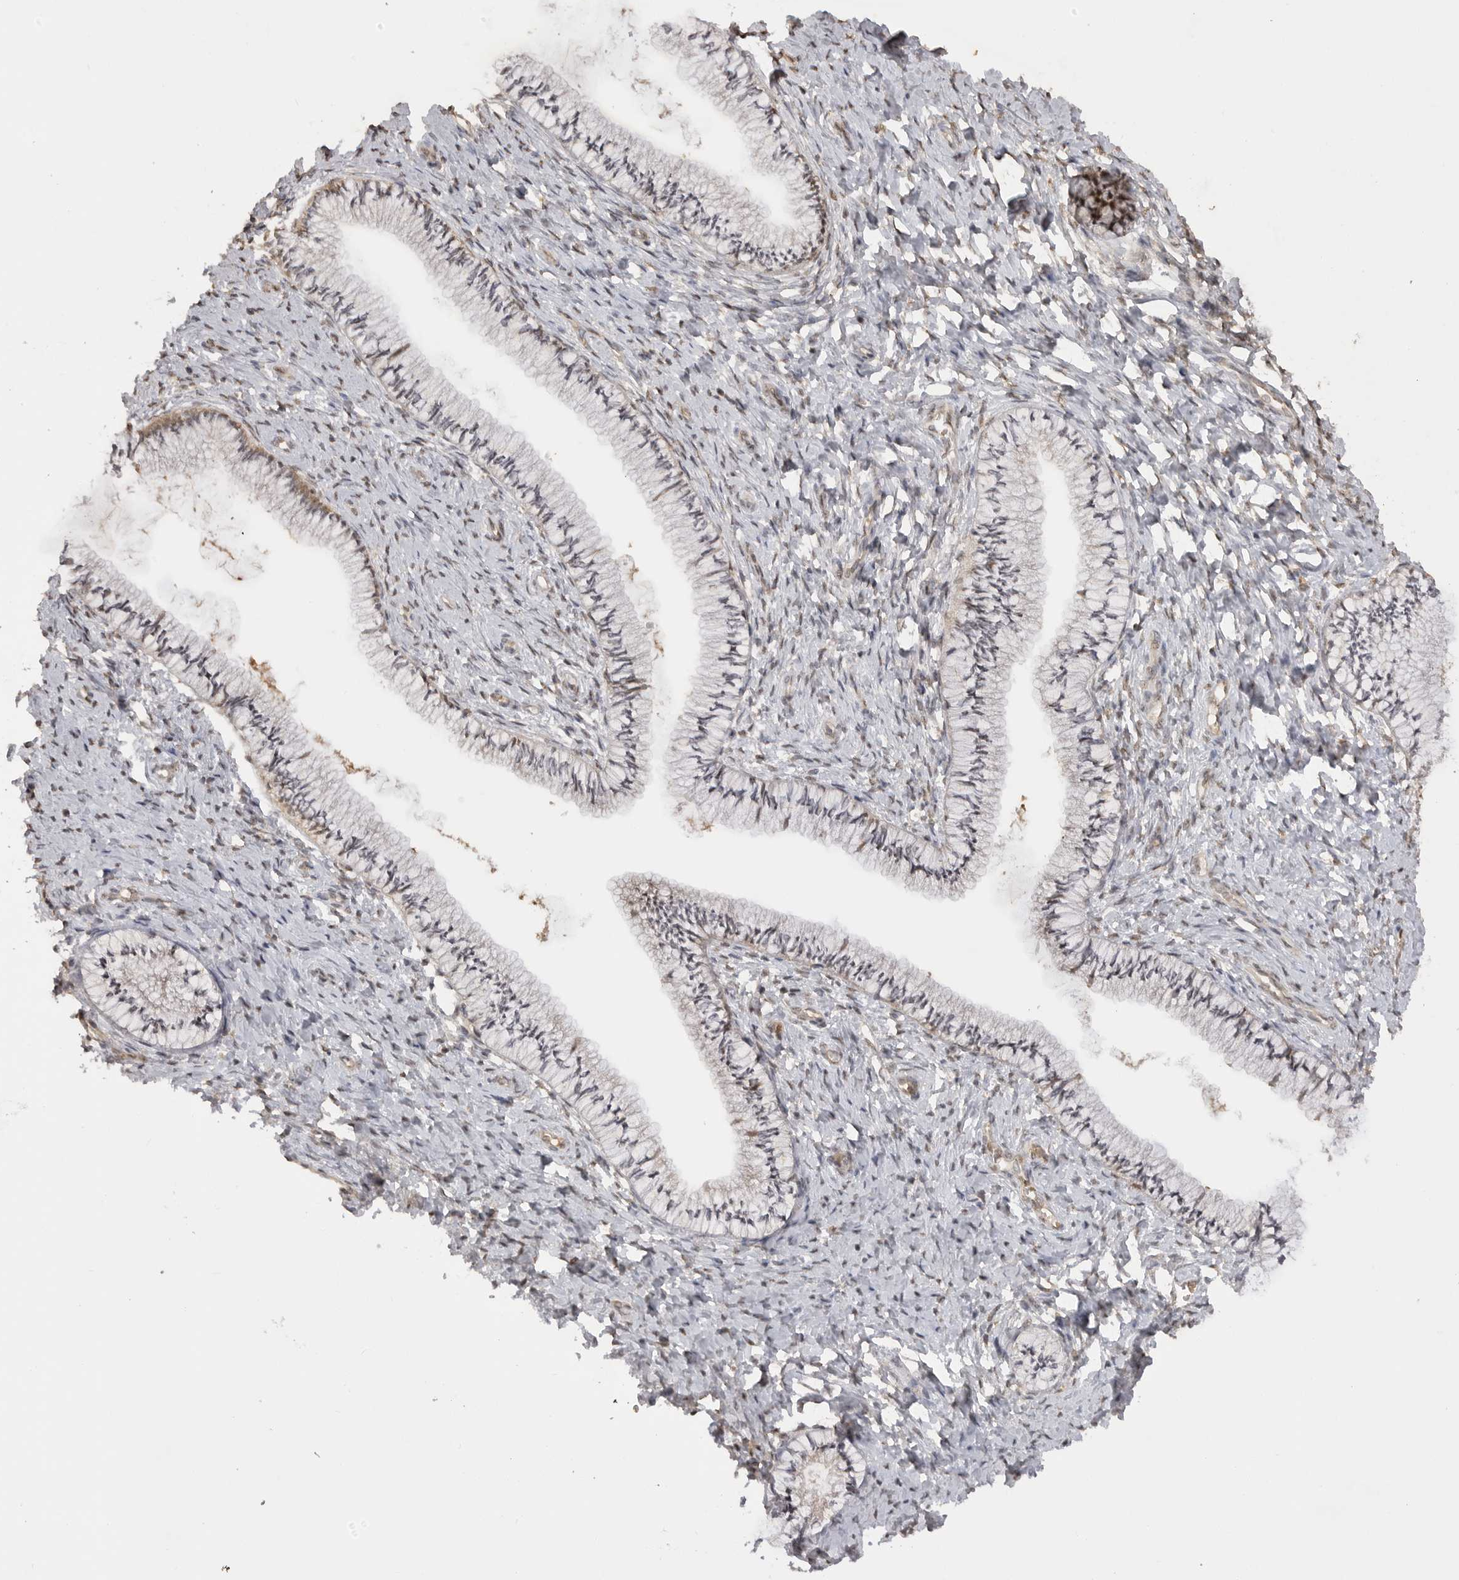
{"staining": {"intensity": "weak", "quantity": "25%-75%", "location": "cytoplasmic/membranous,nuclear"}, "tissue": "cervix", "cell_type": "Glandular cells", "image_type": "normal", "snomed": [{"axis": "morphology", "description": "Normal tissue, NOS"}, {"axis": "topography", "description": "Cervix"}], "caption": "Protein positivity by IHC exhibits weak cytoplasmic/membranous,nuclear positivity in about 25%-75% of glandular cells in unremarkable cervix.", "gene": "ASPSCR1", "patient": {"sex": "female", "age": 36}}